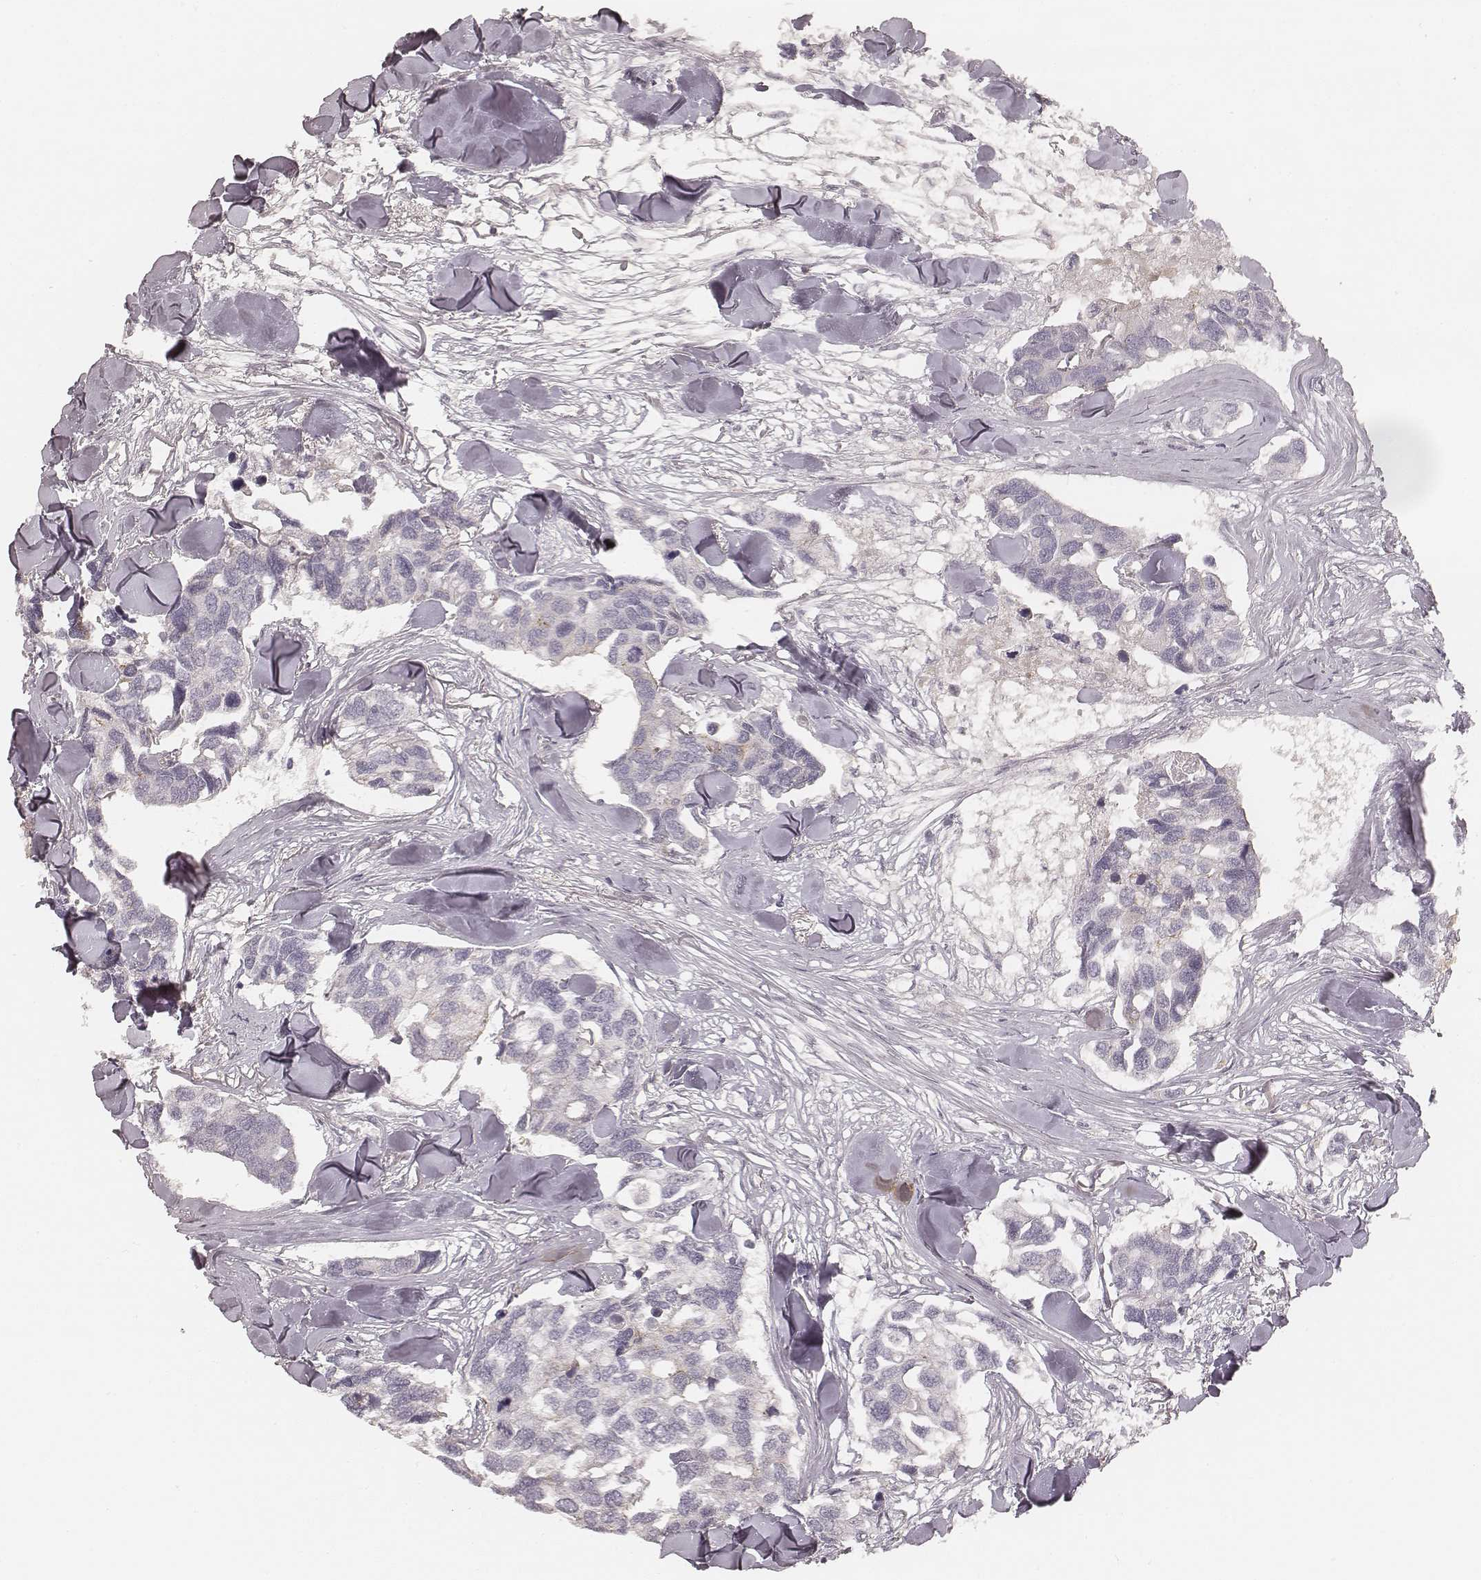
{"staining": {"intensity": "negative", "quantity": "none", "location": "none"}, "tissue": "breast cancer", "cell_type": "Tumor cells", "image_type": "cancer", "snomed": [{"axis": "morphology", "description": "Duct carcinoma"}, {"axis": "topography", "description": "Breast"}], "caption": "DAB immunohistochemical staining of human breast cancer shows no significant expression in tumor cells. The staining is performed using DAB brown chromogen with nuclei counter-stained in using hematoxylin.", "gene": "GORASP2", "patient": {"sex": "female", "age": 83}}